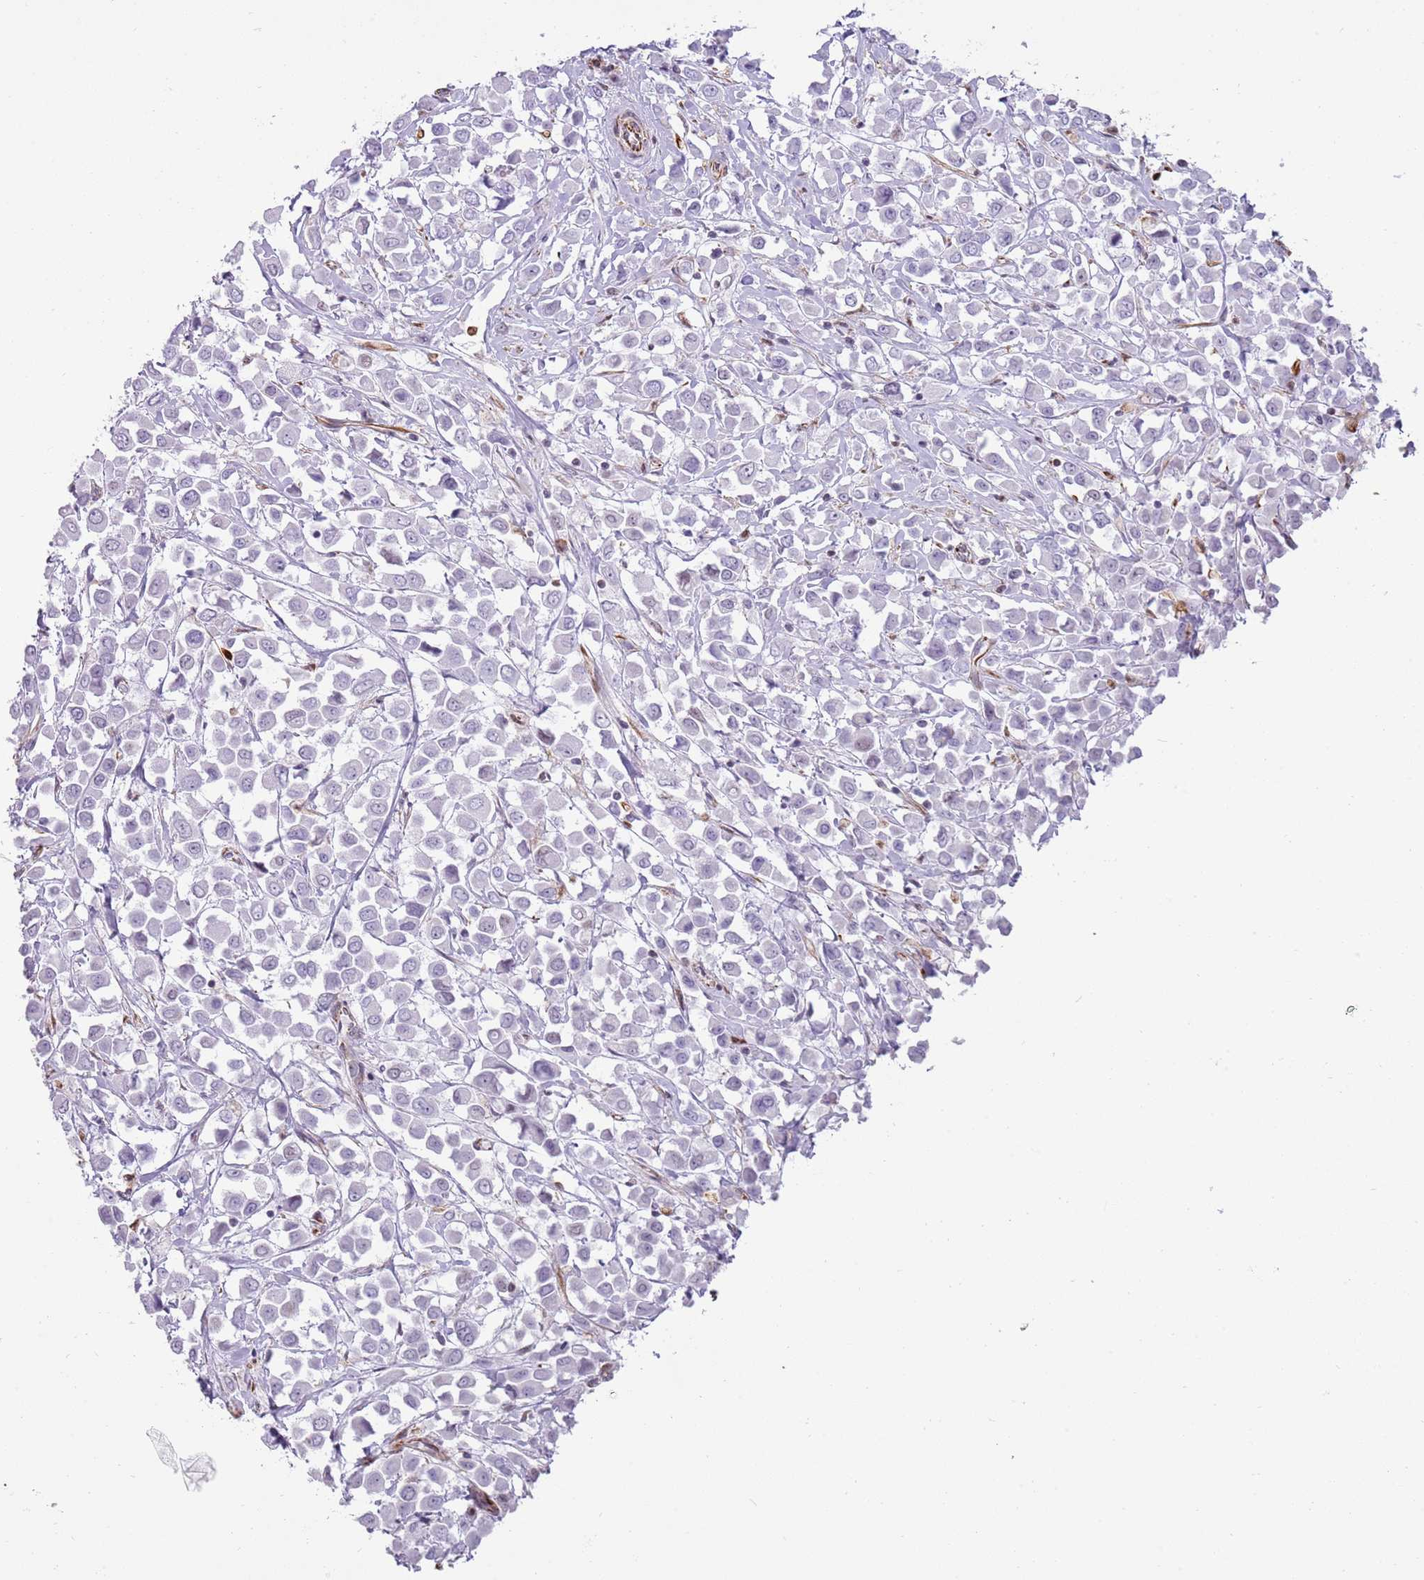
{"staining": {"intensity": "negative", "quantity": "none", "location": "none"}, "tissue": "breast cancer", "cell_type": "Tumor cells", "image_type": "cancer", "snomed": [{"axis": "morphology", "description": "Duct carcinoma"}, {"axis": "topography", "description": "Breast"}], "caption": "There is no significant expression in tumor cells of breast cancer.", "gene": "NBPF3", "patient": {"sex": "female", "age": 61}}